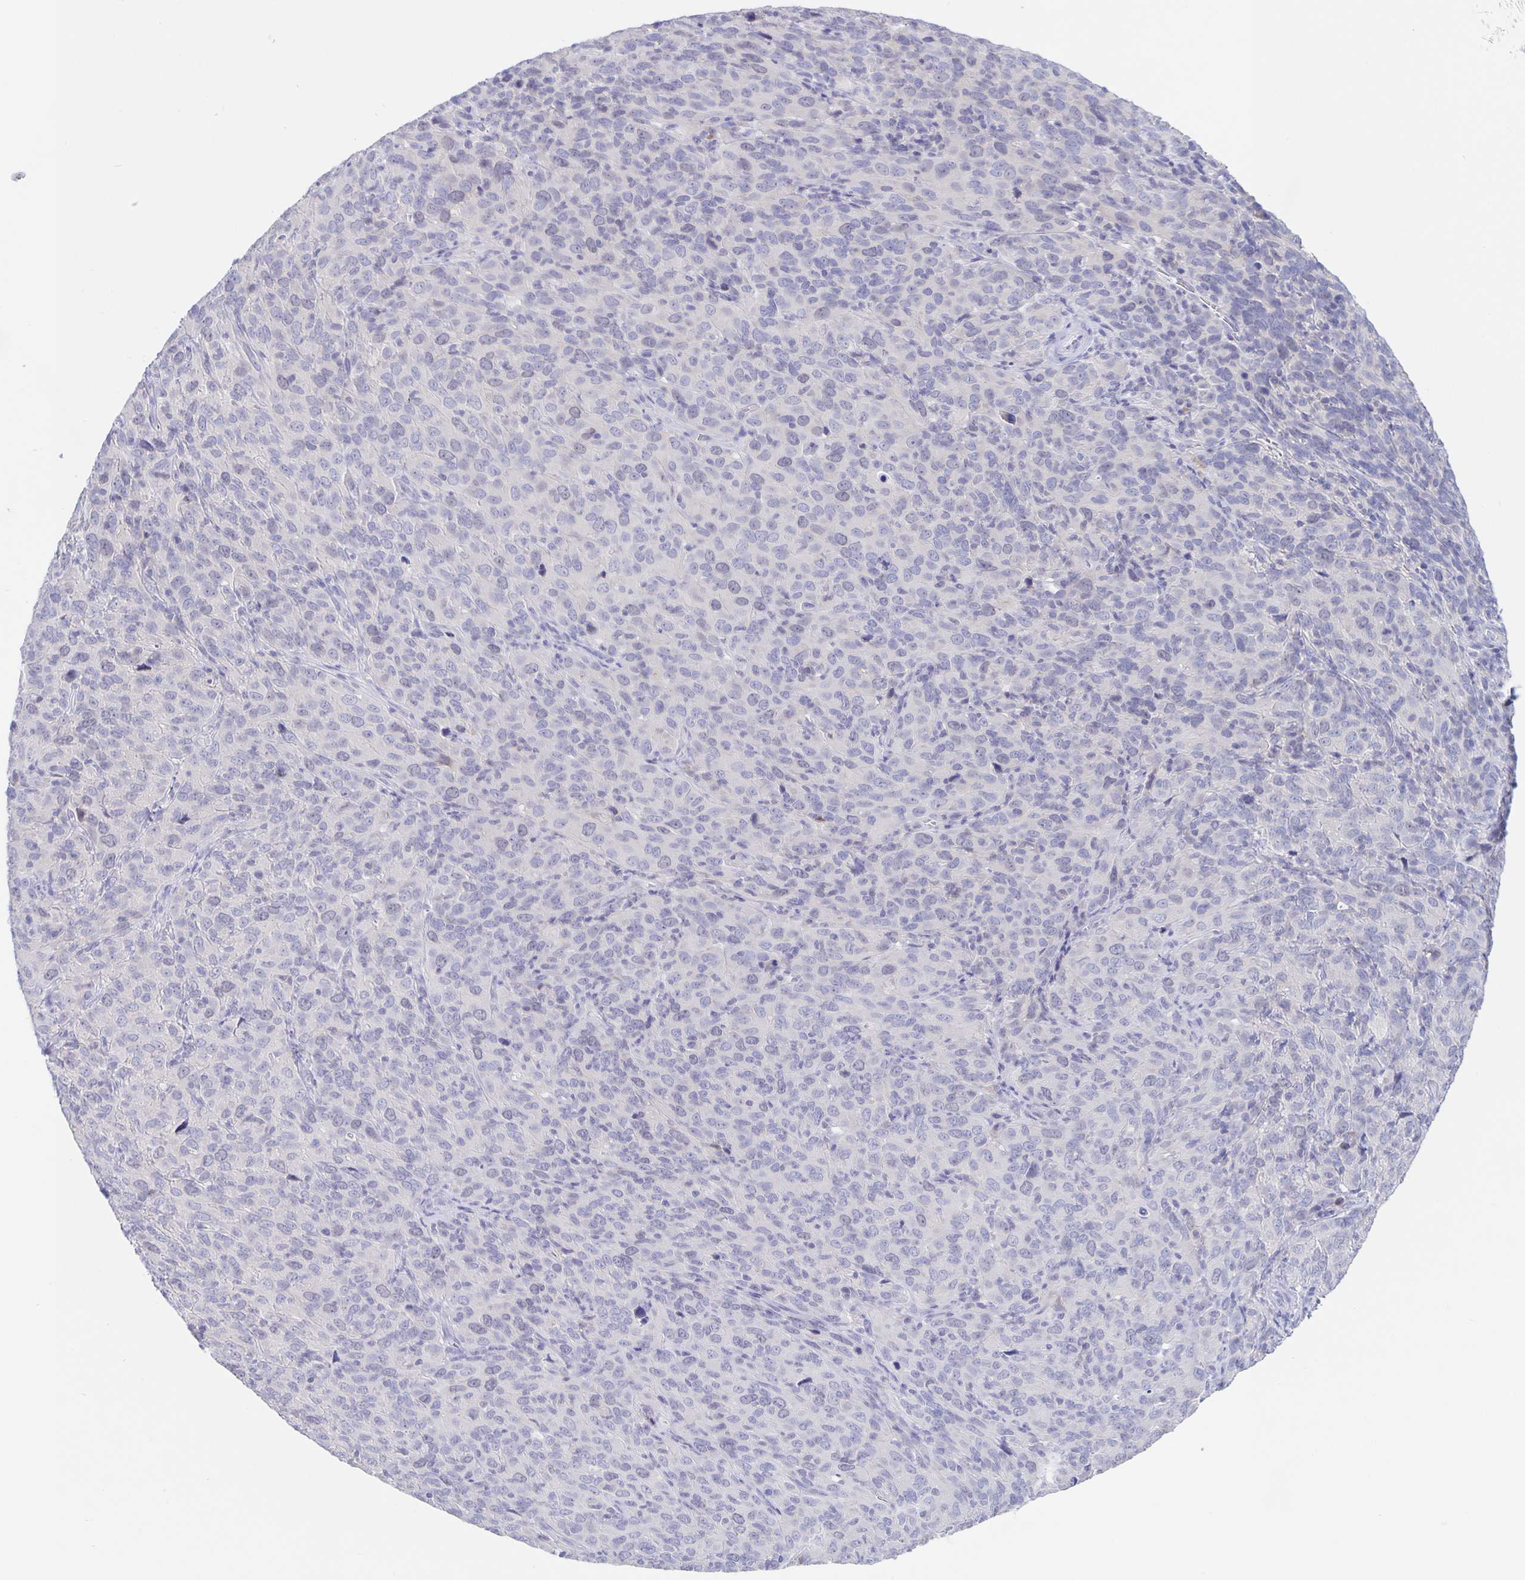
{"staining": {"intensity": "negative", "quantity": "none", "location": "none"}, "tissue": "cervical cancer", "cell_type": "Tumor cells", "image_type": "cancer", "snomed": [{"axis": "morphology", "description": "Normal tissue, NOS"}, {"axis": "morphology", "description": "Squamous cell carcinoma, NOS"}, {"axis": "topography", "description": "Cervix"}], "caption": "Human cervical cancer stained for a protein using IHC reveals no positivity in tumor cells.", "gene": "ERMN", "patient": {"sex": "female", "age": 51}}